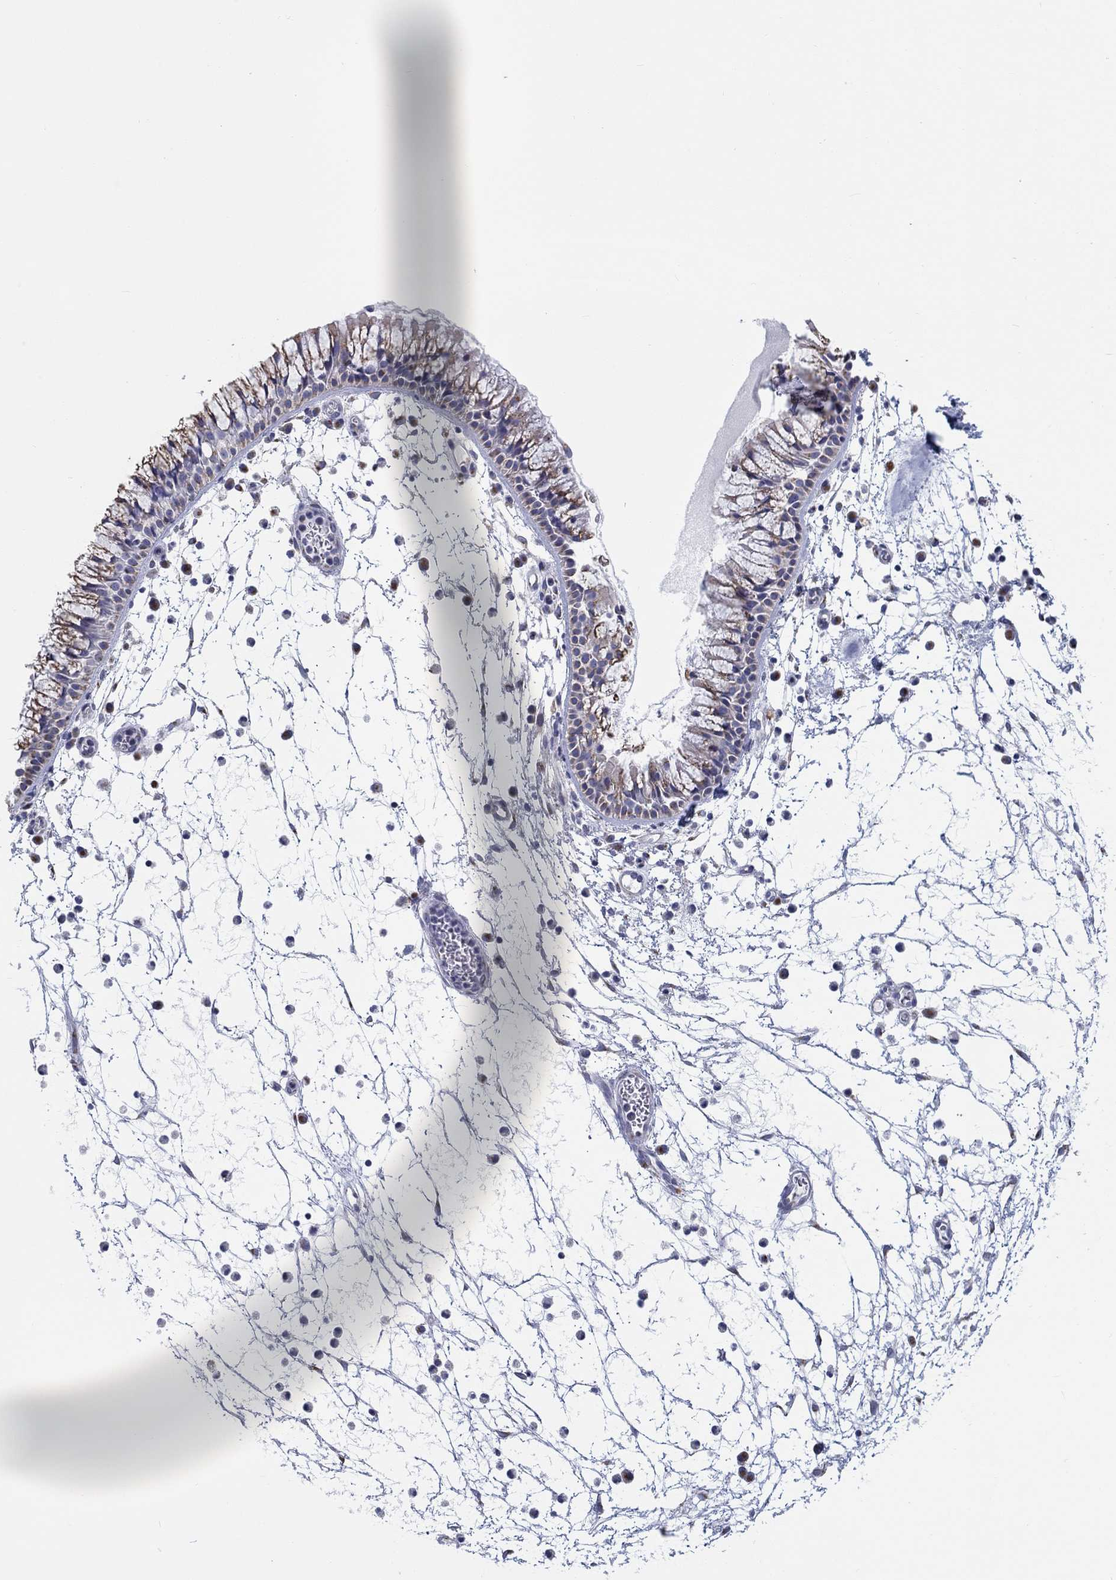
{"staining": {"intensity": "moderate", "quantity": "<25%", "location": "cytoplasmic/membranous"}, "tissue": "nasopharynx", "cell_type": "Respiratory epithelial cells", "image_type": "normal", "snomed": [{"axis": "morphology", "description": "Normal tissue, NOS"}, {"axis": "topography", "description": "Nasopharynx"}], "caption": "Respiratory epithelial cells exhibit moderate cytoplasmic/membranous expression in approximately <25% of cells in unremarkable nasopharynx.", "gene": "LRRC4C", "patient": {"sex": "female", "age": 73}}